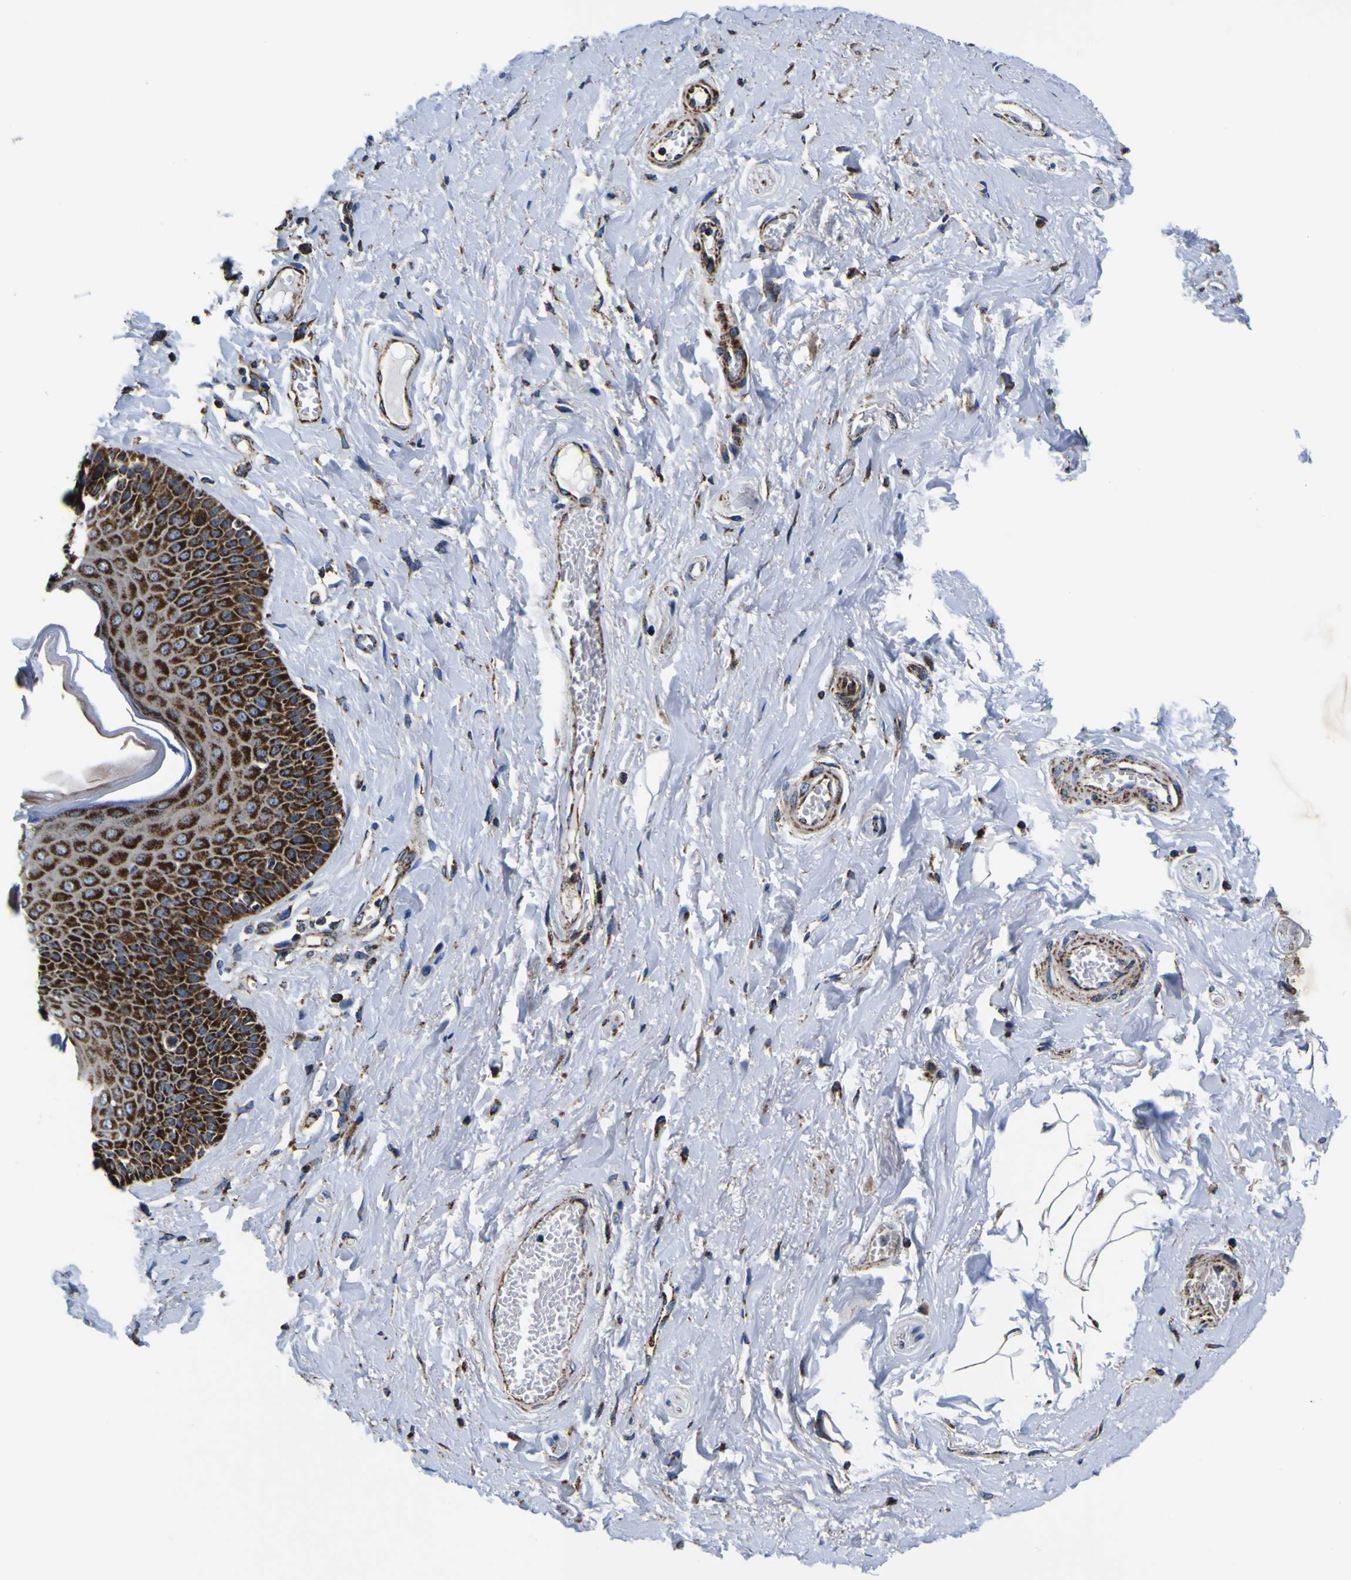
{"staining": {"intensity": "strong", "quantity": ">75%", "location": "cytoplasmic/membranous"}, "tissue": "skin", "cell_type": "Epidermal cells", "image_type": "normal", "snomed": [{"axis": "morphology", "description": "Normal tissue, NOS"}, {"axis": "topography", "description": "Anal"}], "caption": "High-power microscopy captured an IHC micrograph of benign skin, revealing strong cytoplasmic/membranous positivity in about >75% of epidermal cells.", "gene": "PTRH2", "patient": {"sex": "male", "age": 69}}